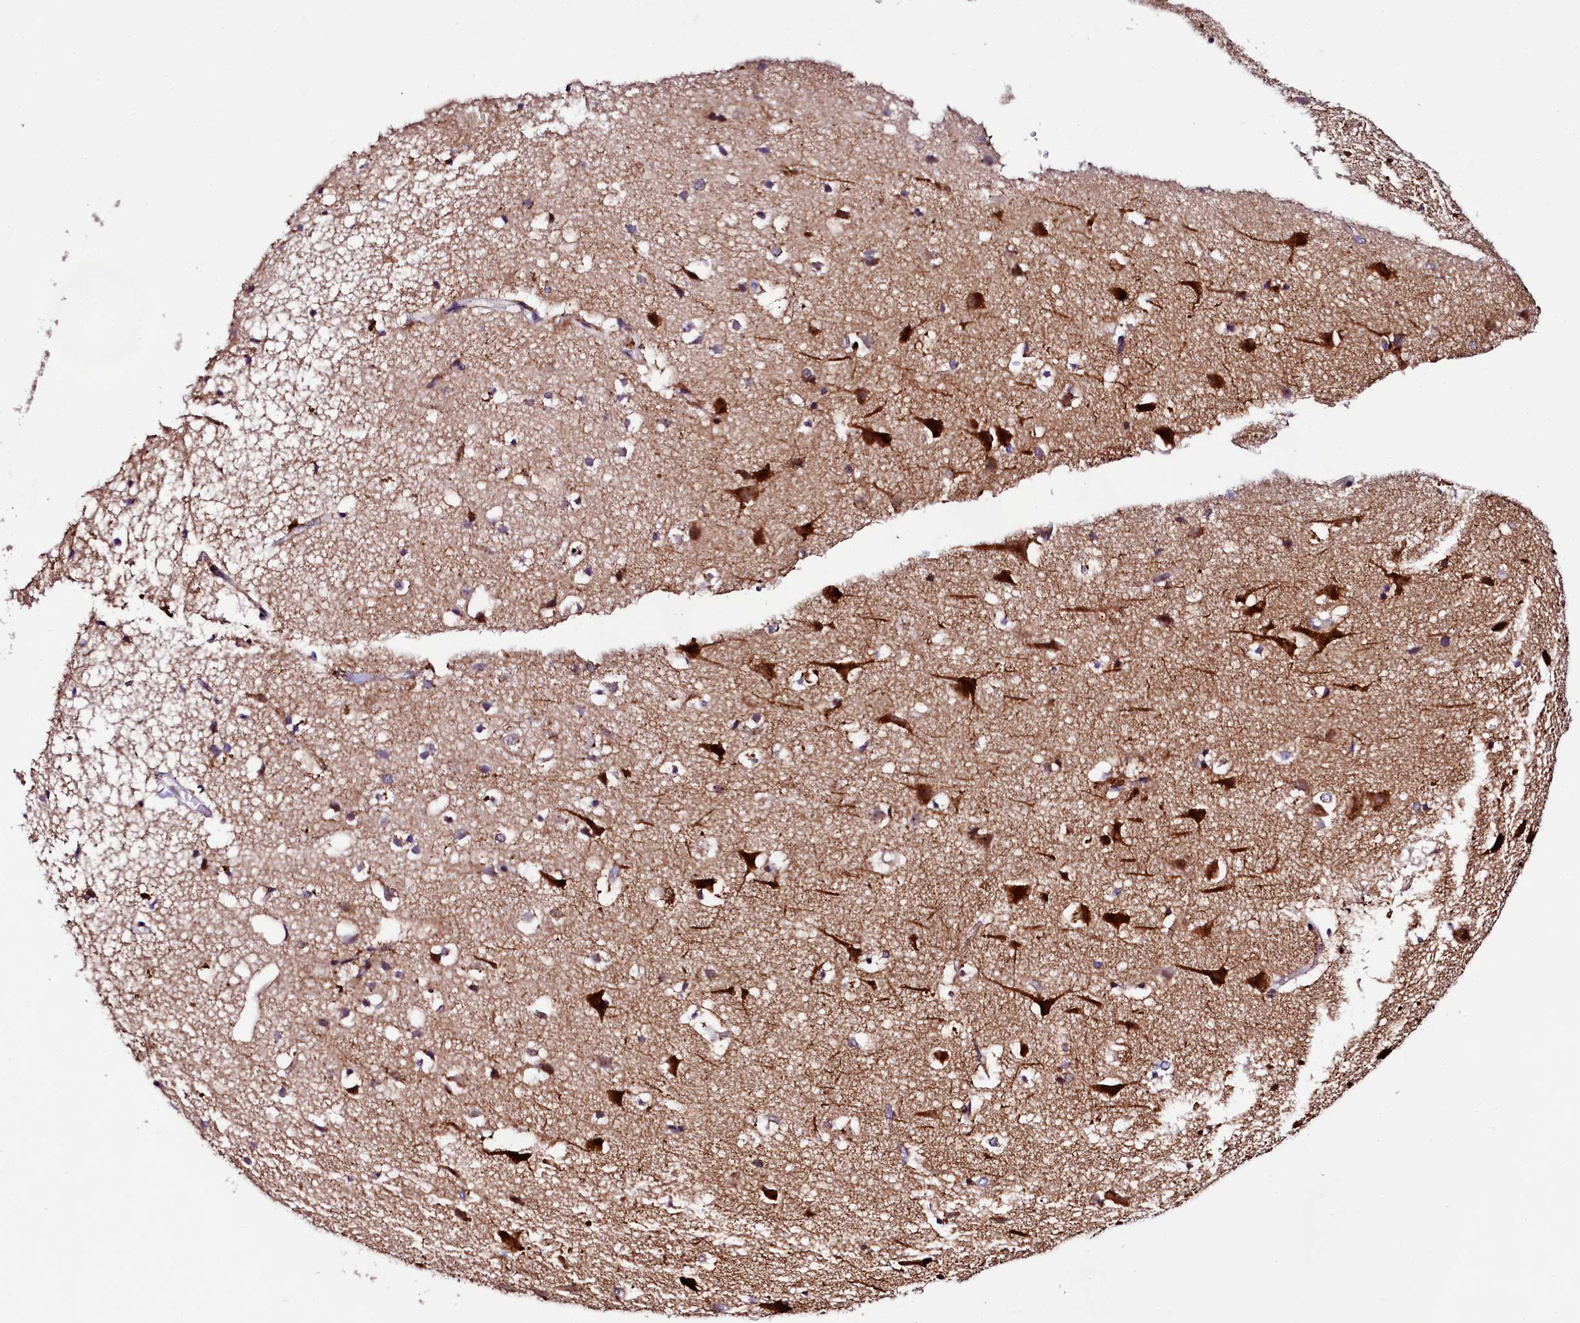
{"staining": {"intensity": "moderate", "quantity": "25%-75%", "location": "cytoplasmic/membranous"}, "tissue": "cerebral cortex", "cell_type": "Endothelial cells", "image_type": "normal", "snomed": [{"axis": "morphology", "description": "Normal tissue, NOS"}, {"axis": "topography", "description": "Cerebral cortex"}], "caption": "Protein analysis of normal cerebral cortex reveals moderate cytoplasmic/membranous expression in about 25%-75% of endothelial cells.", "gene": "TRMT112", "patient": {"sex": "male", "age": 54}}